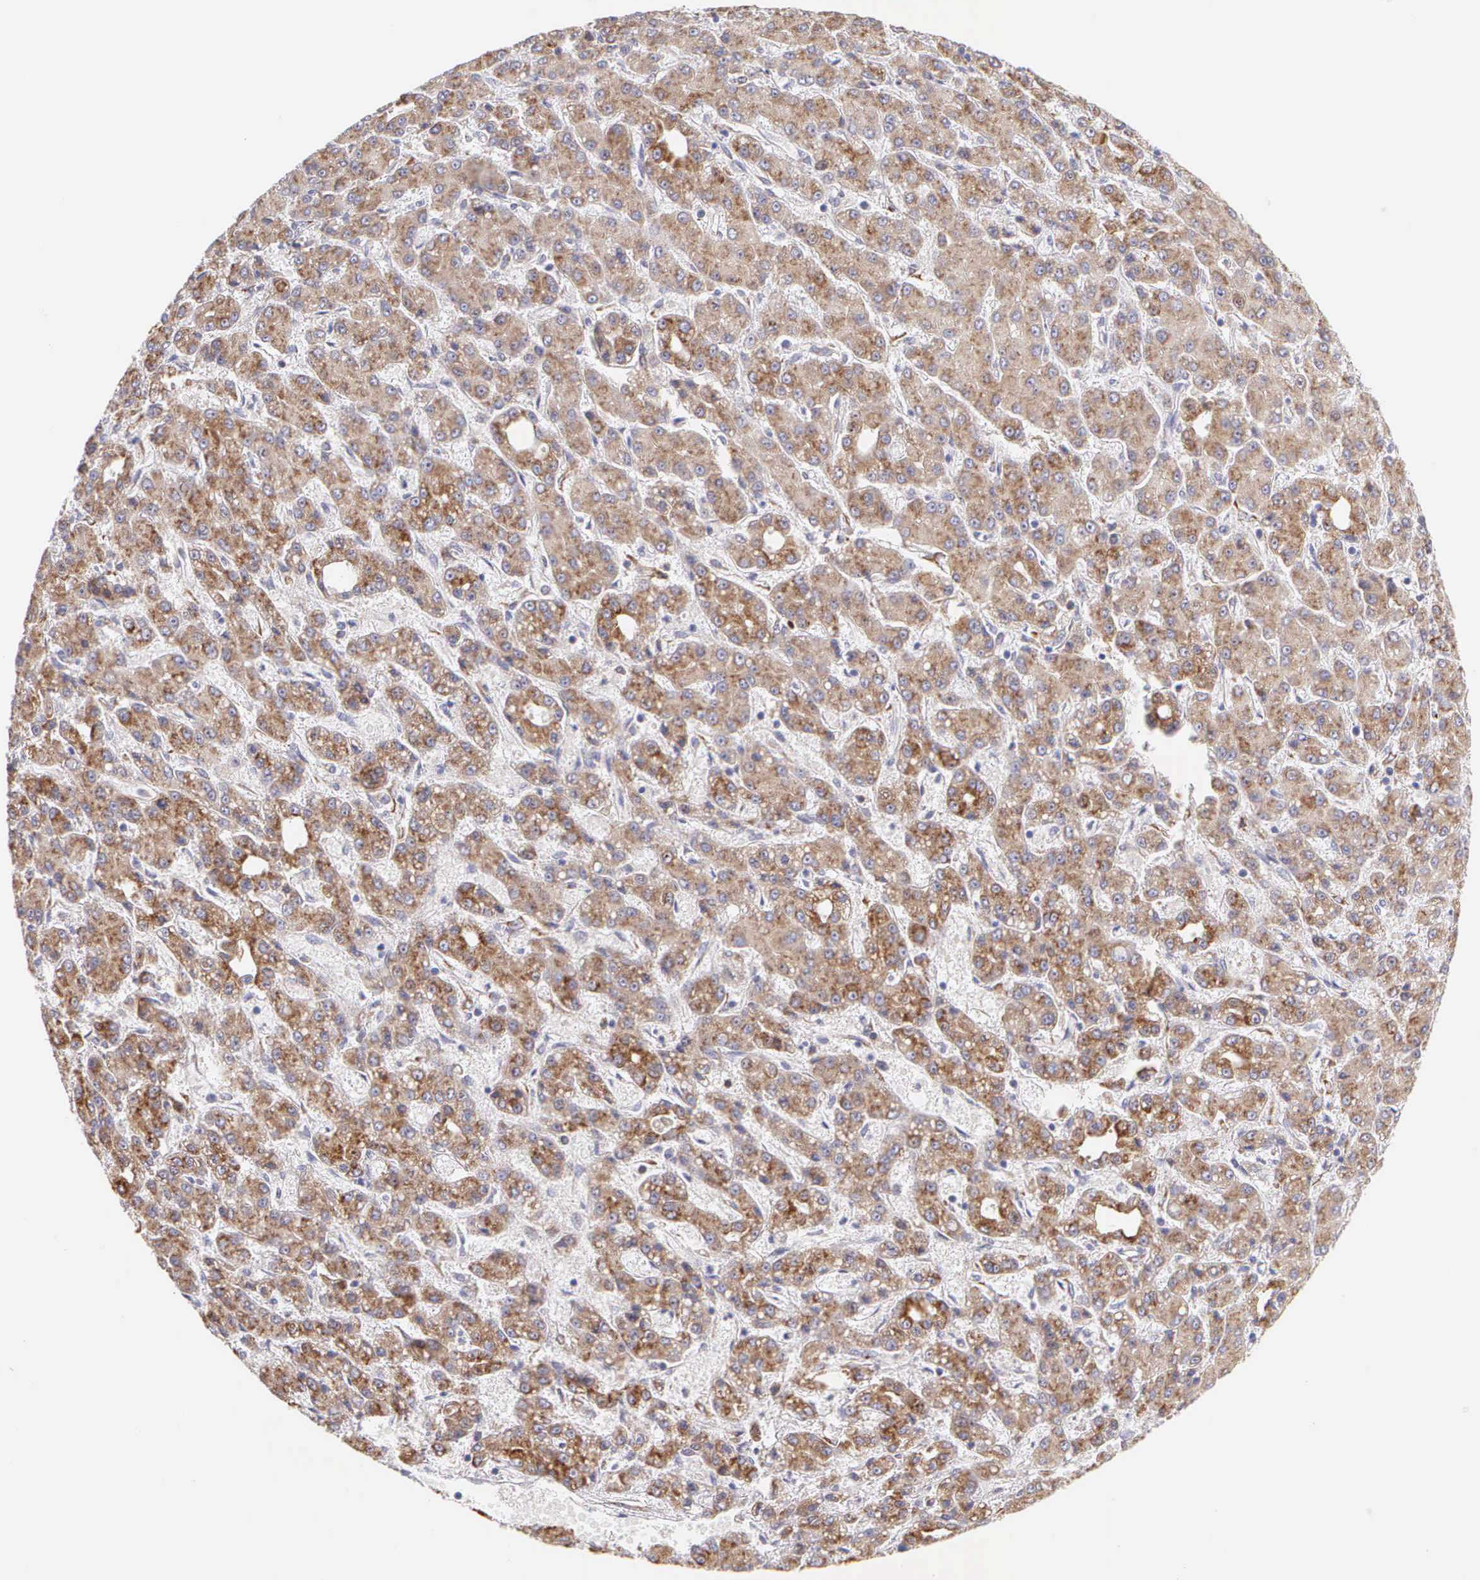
{"staining": {"intensity": "moderate", "quantity": ">75%", "location": "cytoplasmic/membranous"}, "tissue": "liver cancer", "cell_type": "Tumor cells", "image_type": "cancer", "snomed": [{"axis": "morphology", "description": "Carcinoma, Hepatocellular, NOS"}, {"axis": "topography", "description": "Liver"}], "caption": "Liver hepatocellular carcinoma tissue demonstrates moderate cytoplasmic/membranous positivity in approximately >75% of tumor cells, visualized by immunohistochemistry.", "gene": "CKAP4", "patient": {"sex": "male", "age": 69}}